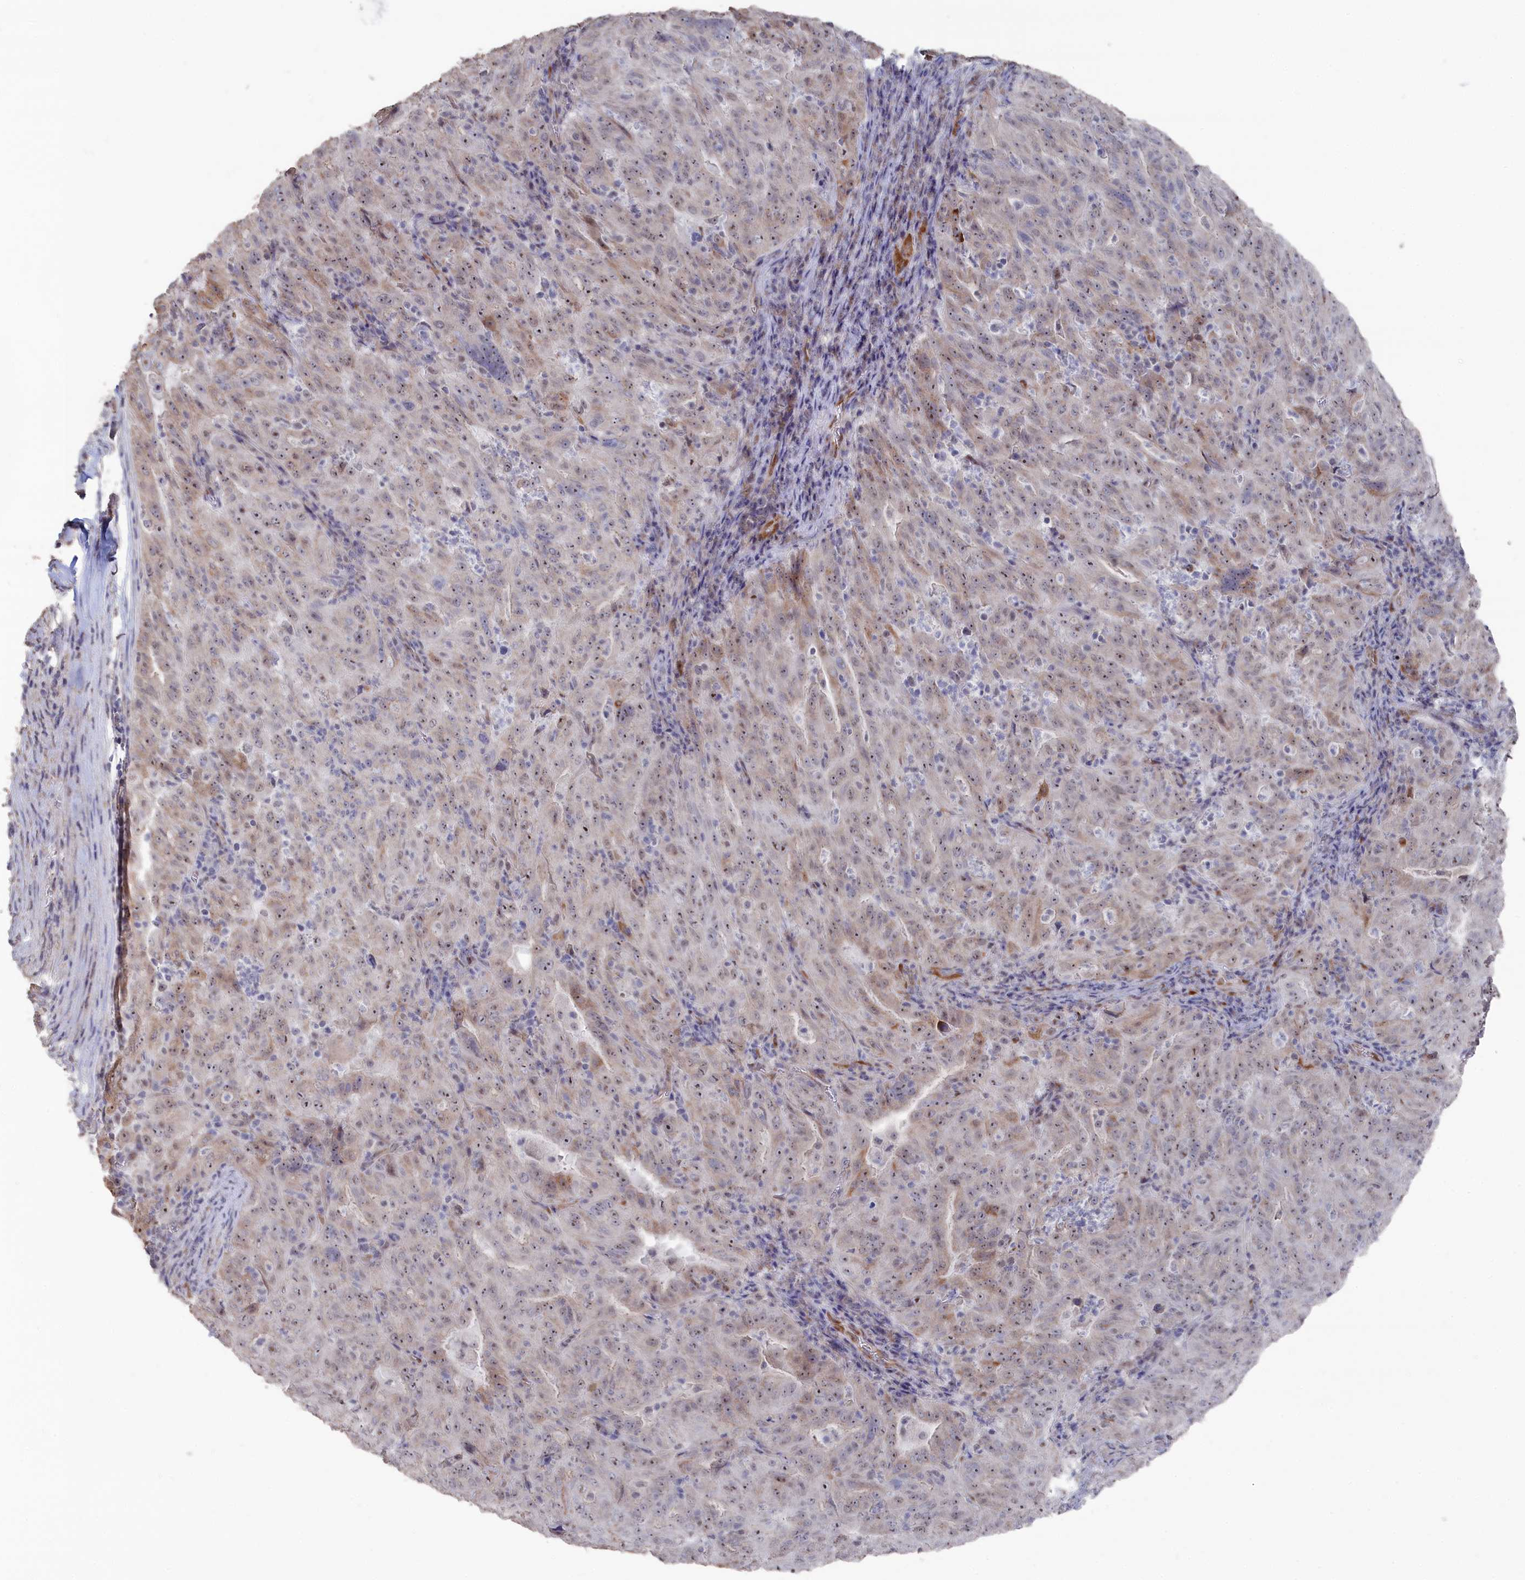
{"staining": {"intensity": "weak", "quantity": ">75%", "location": "cytoplasmic/membranous,nuclear"}, "tissue": "pancreatic cancer", "cell_type": "Tumor cells", "image_type": "cancer", "snomed": [{"axis": "morphology", "description": "Adenocarcinoma, NOS"}, {"axis": "topography", "description": "Pancreas"}], "caption": "This micrograph reveals IHC staining of human pancreatic adenocarcinoma, with low weak cytoplasmic/membranous and nuclear positivity in about >75% of tumor cells.", "gene": "SEMG2", "patient": {"sex": "male", "age": 63}}